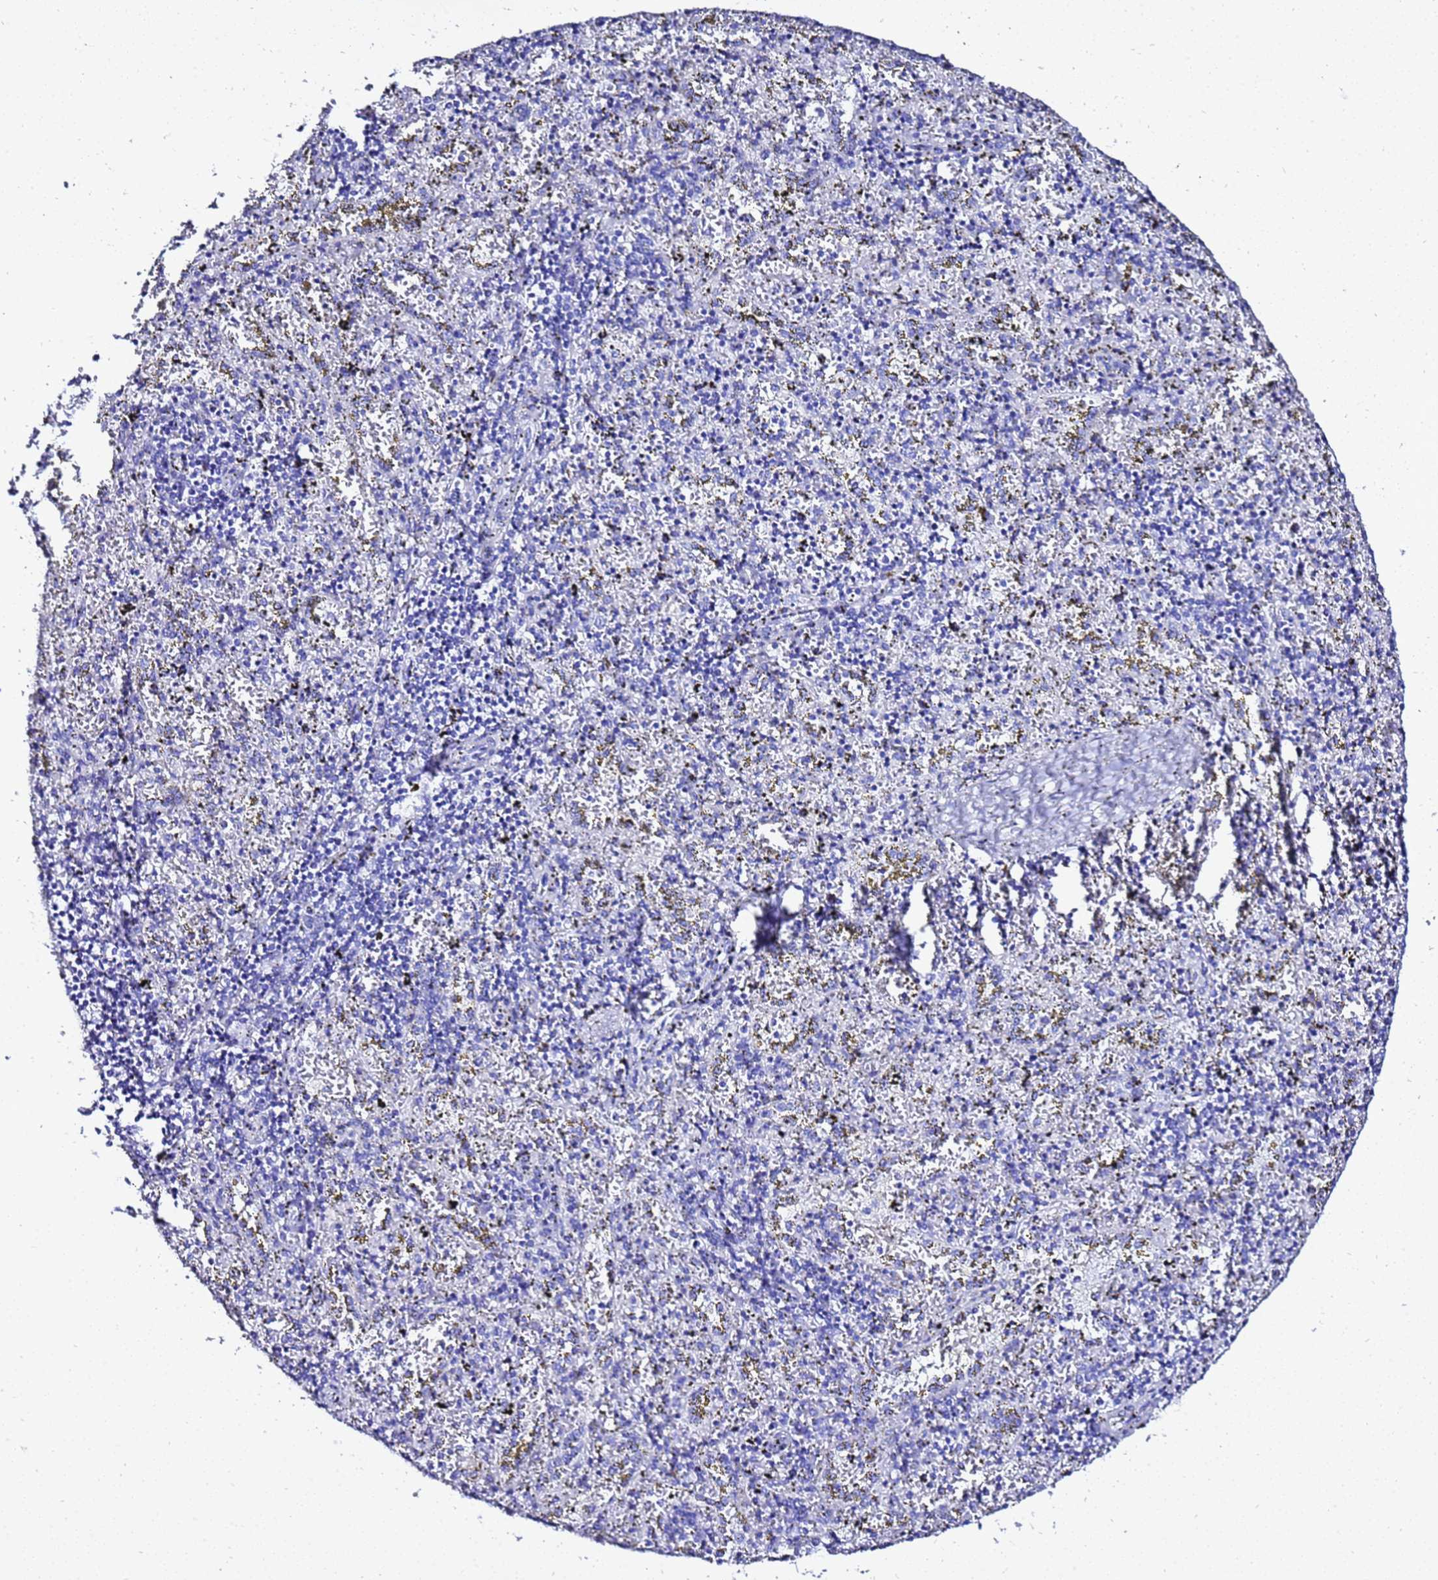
{"staining": {"intensity": "negative", "quantity": "none", "location": "none"}, "tissue": "spleen", "cell_type": "Cells in red pulp", "image_type": "normal", "snomed": [{"axis": "morphology", "description": "Normal tissue, NOS"}, {"axis": "topography", "description": "Spleen"}], "caption": "DAB (3,3'-diaminobenzidine) immunohistochemical staining of unremarkable human spleen displays no significant staining in cells in red pulp.", "gene": "LIPF", "patient": {"sex": "male", "age": 11}}